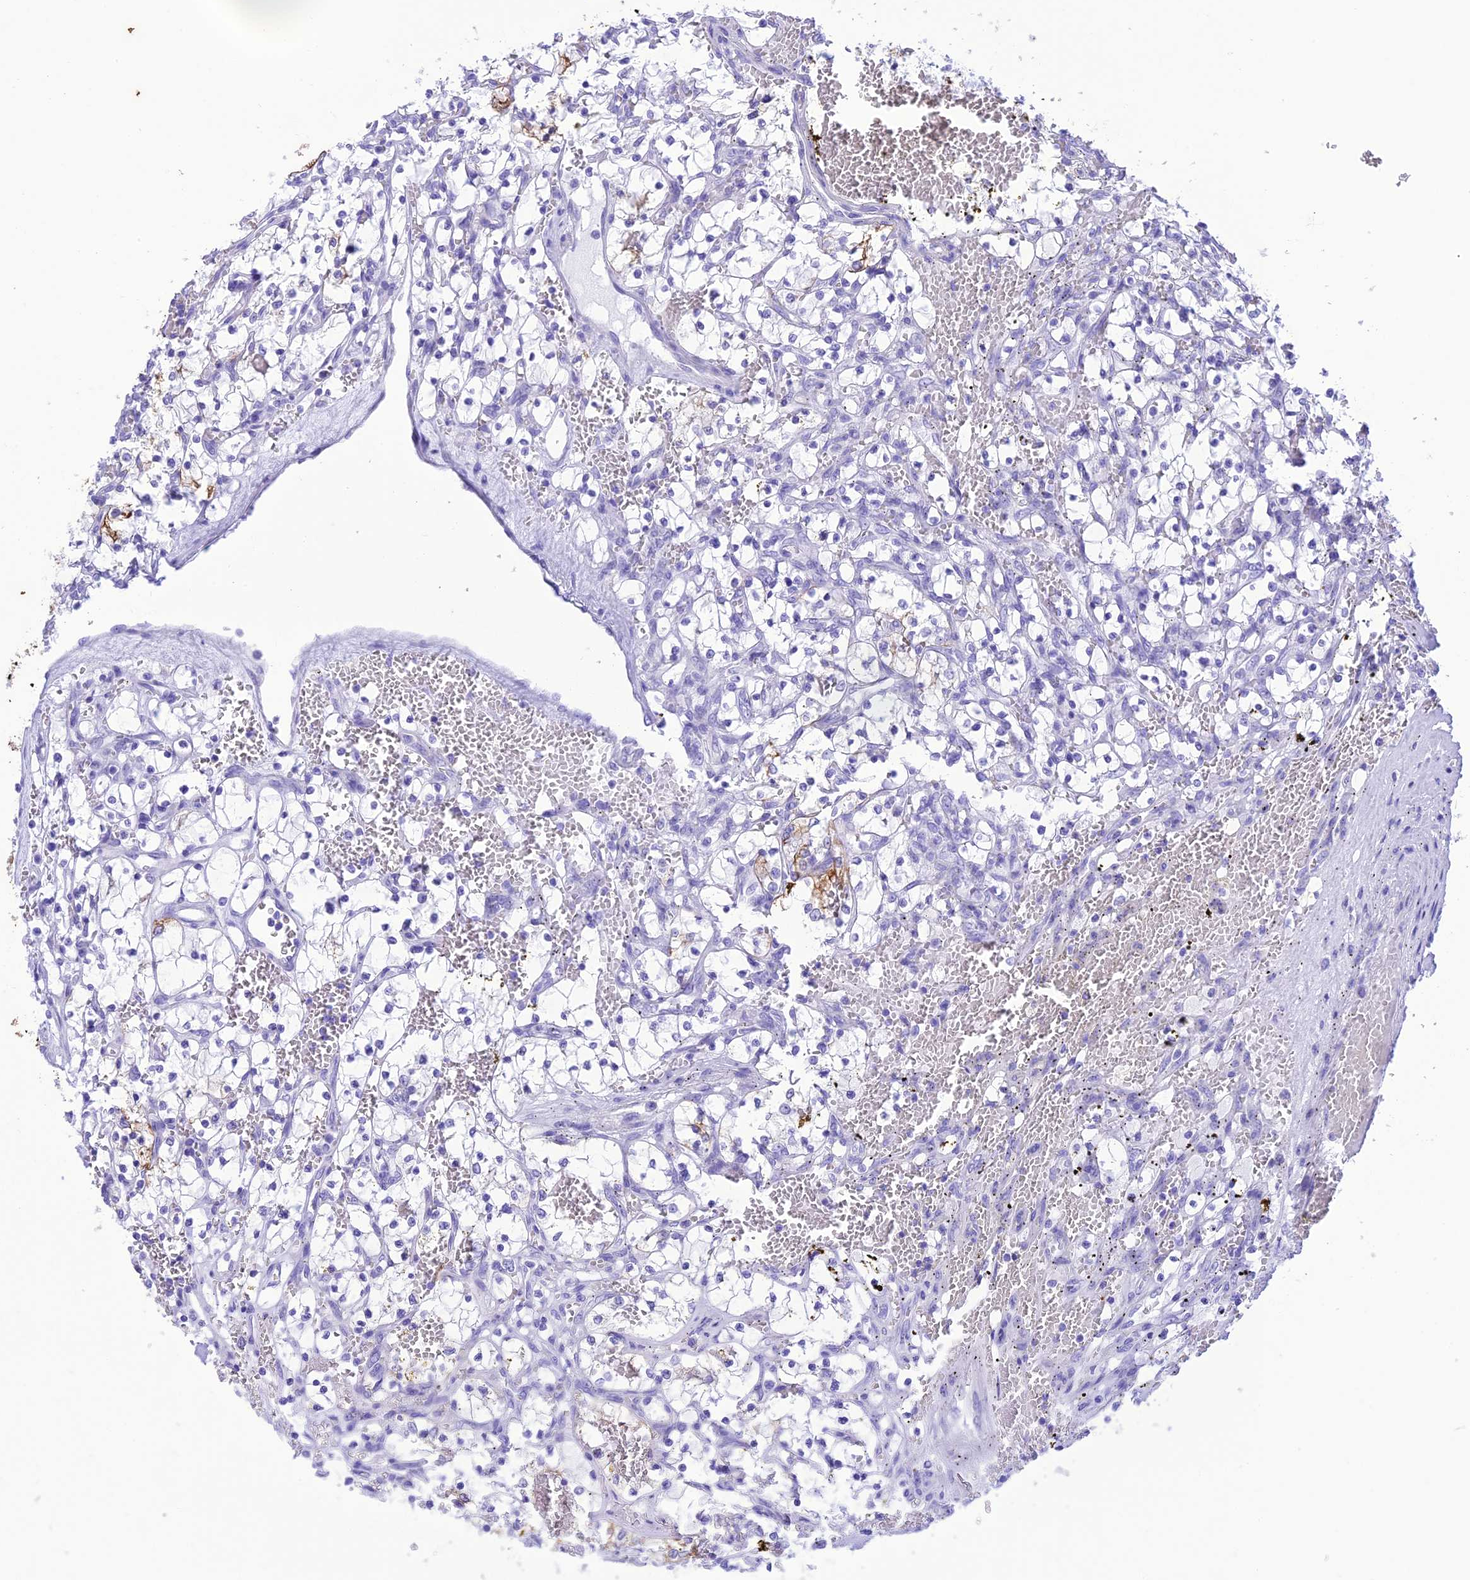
{"staining": {"intensity": "negative", "quantity": "none", "location": "none"}, "tissue": "renal cancer", "cell_type": "Tumor cells", "image_type": "cancer", "snomed": [{"axis": "morphology", "description": "Adenocarcinoma, NOS"}, {"axis": "topography", "description": "Kidney"}], "caption": "This is an IHC photomicrograph of renal cancer (adenocarcinoma). There is no positivity in tumor cells.", "gene": "VPS52", "patient": {"sex": "female", "age": 69}}